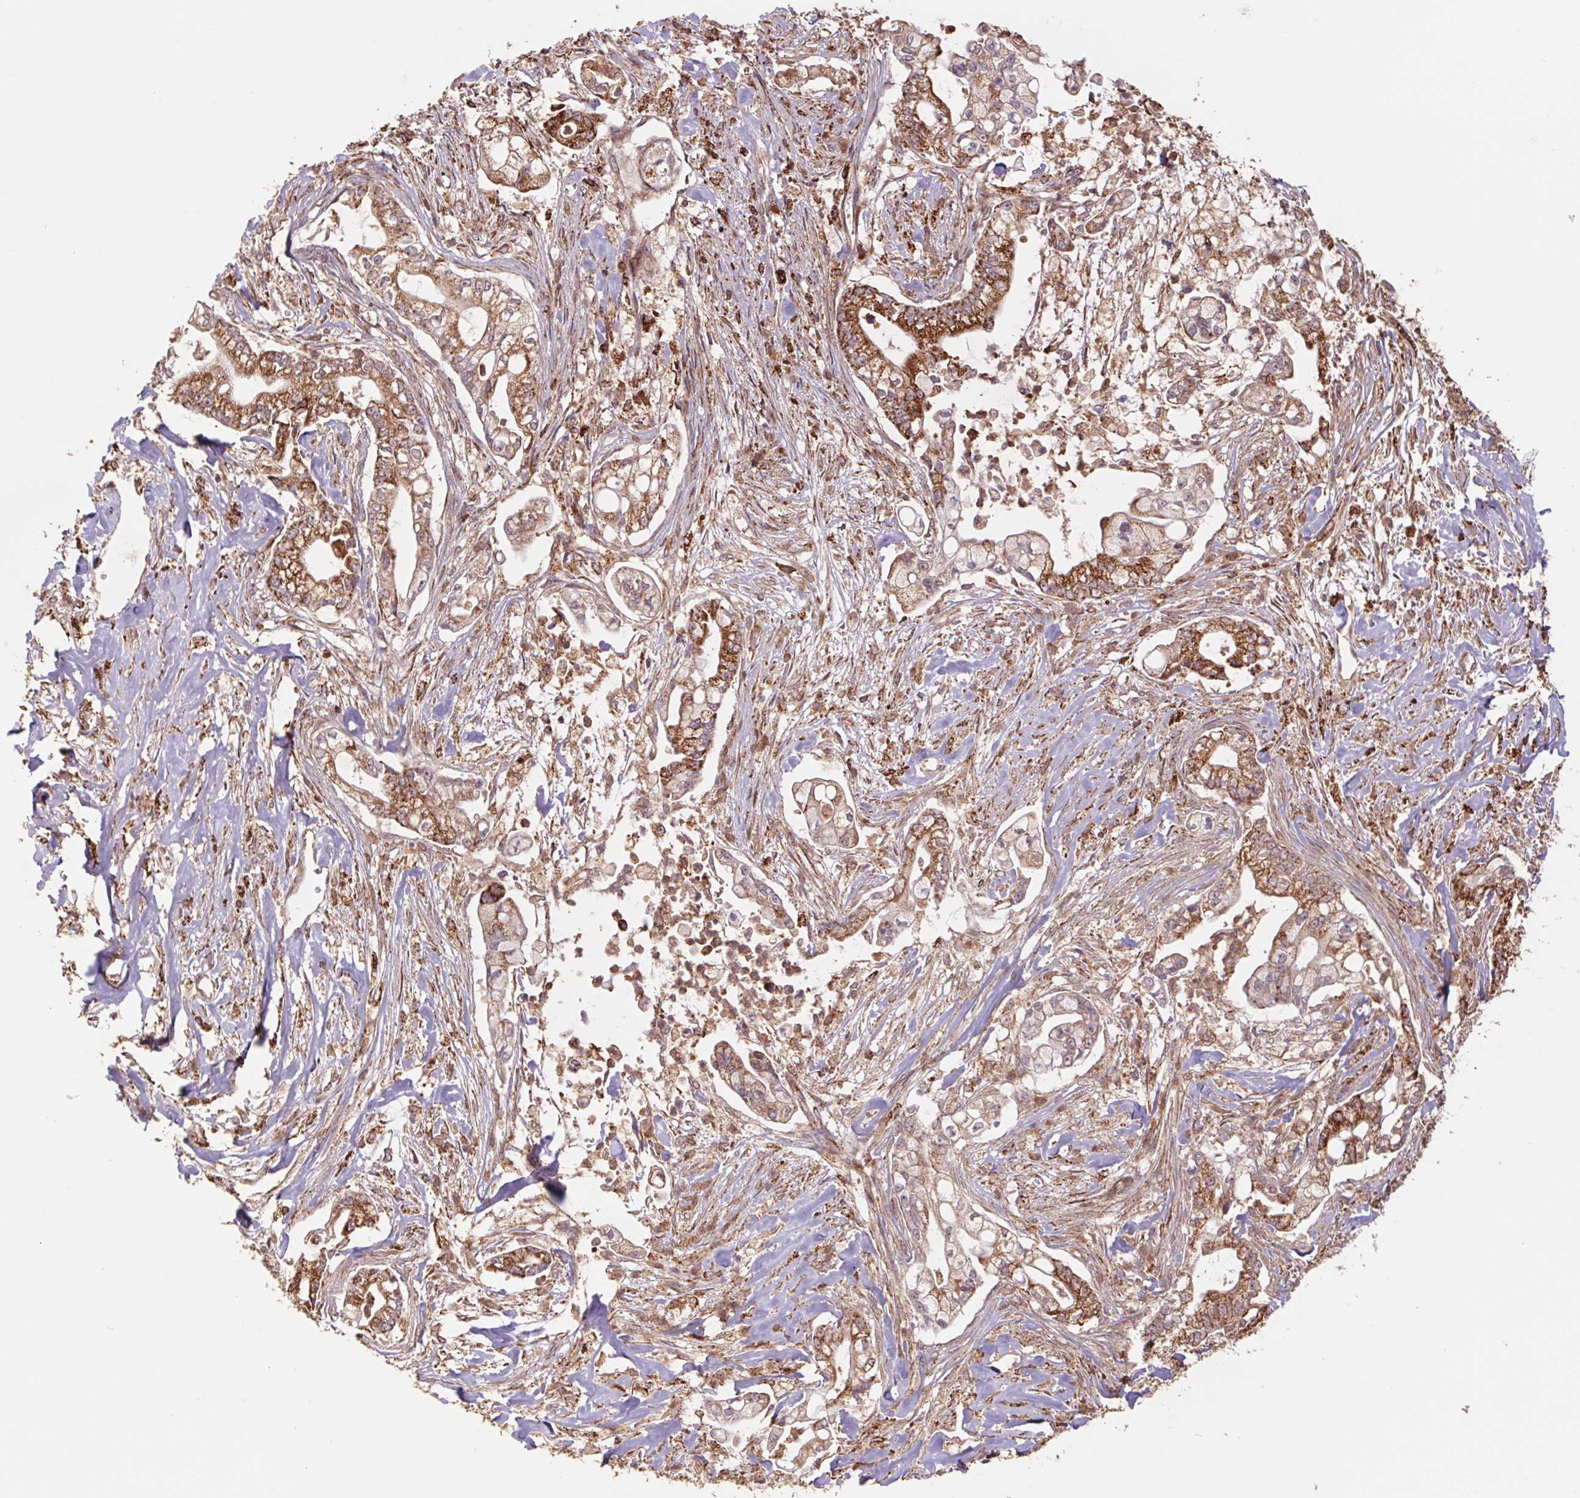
{"staining": {"intensity": "strong", "quantity": "25%-75%", "location": "cytoplasmic/membranous"}, "tissue": "pancreatic cancer", "cell_type": "Tumor cells", "image_type": "cancer", "snomed": [{"axis": "morphology", "description": "Adenocarcinoma, NOS"}, {"axis": "topography", "description": "Pancreas"}], "caption": "There is high levels of strong cytoplasmic/membranous expression in tumor cells of pancreatic cancer, as demonstrated by immunohistochemical staining (brown color).", "gene": "URM1", "patient": {"sex": "female", "age": 69}}